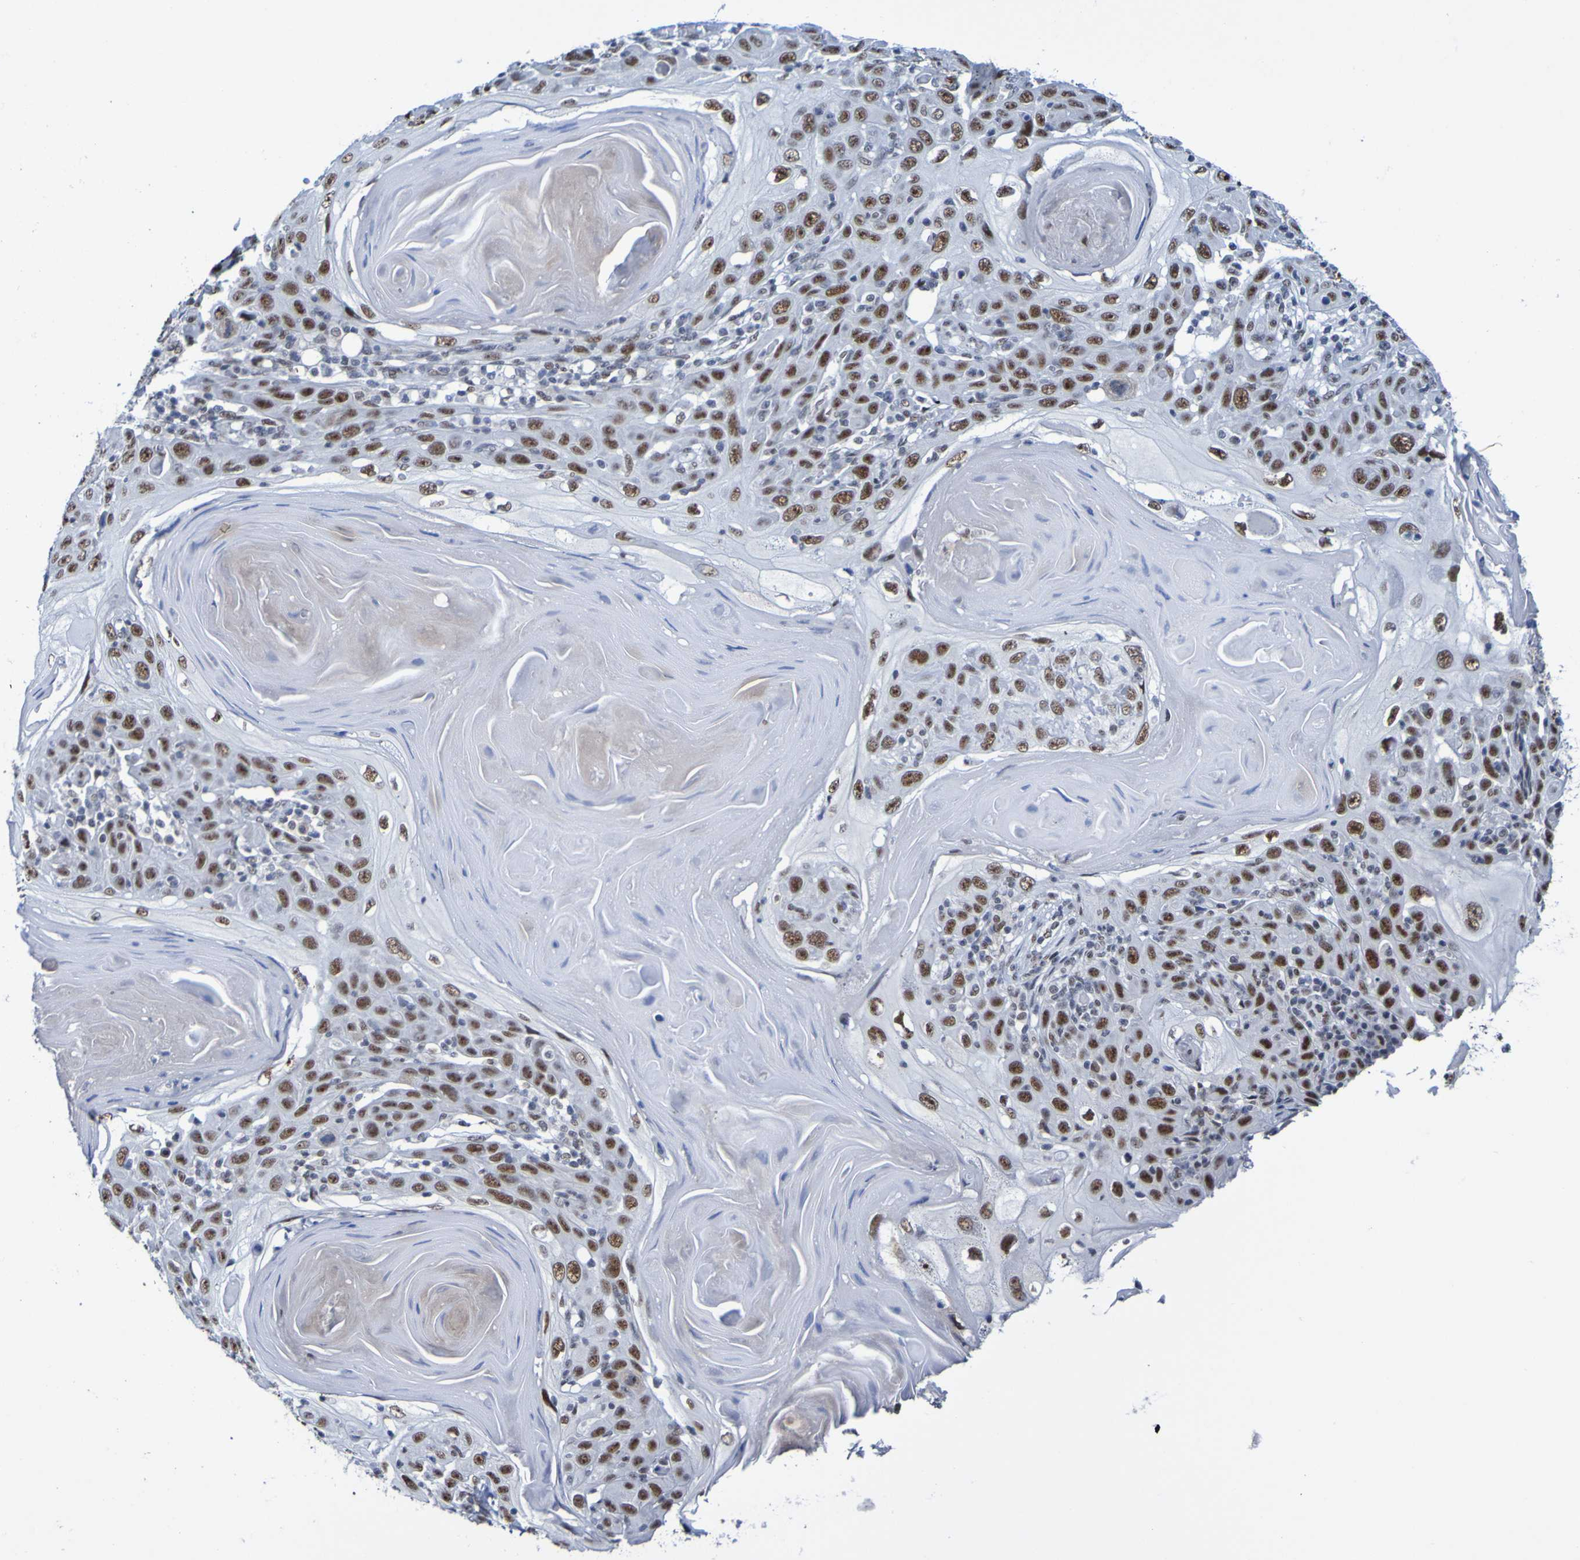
{"staining": {"intensity": "strong", "quantity": "25%-75%", "location": "nuclear"}, "tissue": "skin cancer", "cell_type": "Tumor cells", "image_type": "cancer", "snomed": [{"axis": "morphology", "description": "Squamous cell carcinoma, NOS"}, {"axis": "topography", "description": "Skin"}], "caption": "DAB (3,3'-diaminobenzidine) immunohistochemical staining of skin squamous cell carcinoma reveals strong nuclear protein expression in approximately 25%-75% of tumor cells. The staining was performed using DAB to visualize the protein expression in brown, while the nuclei were stained in blue with hematoxylin (Magnification: 20x).", "gene": "CDC5L", "patient": {"sex": "female", "age": 88}}